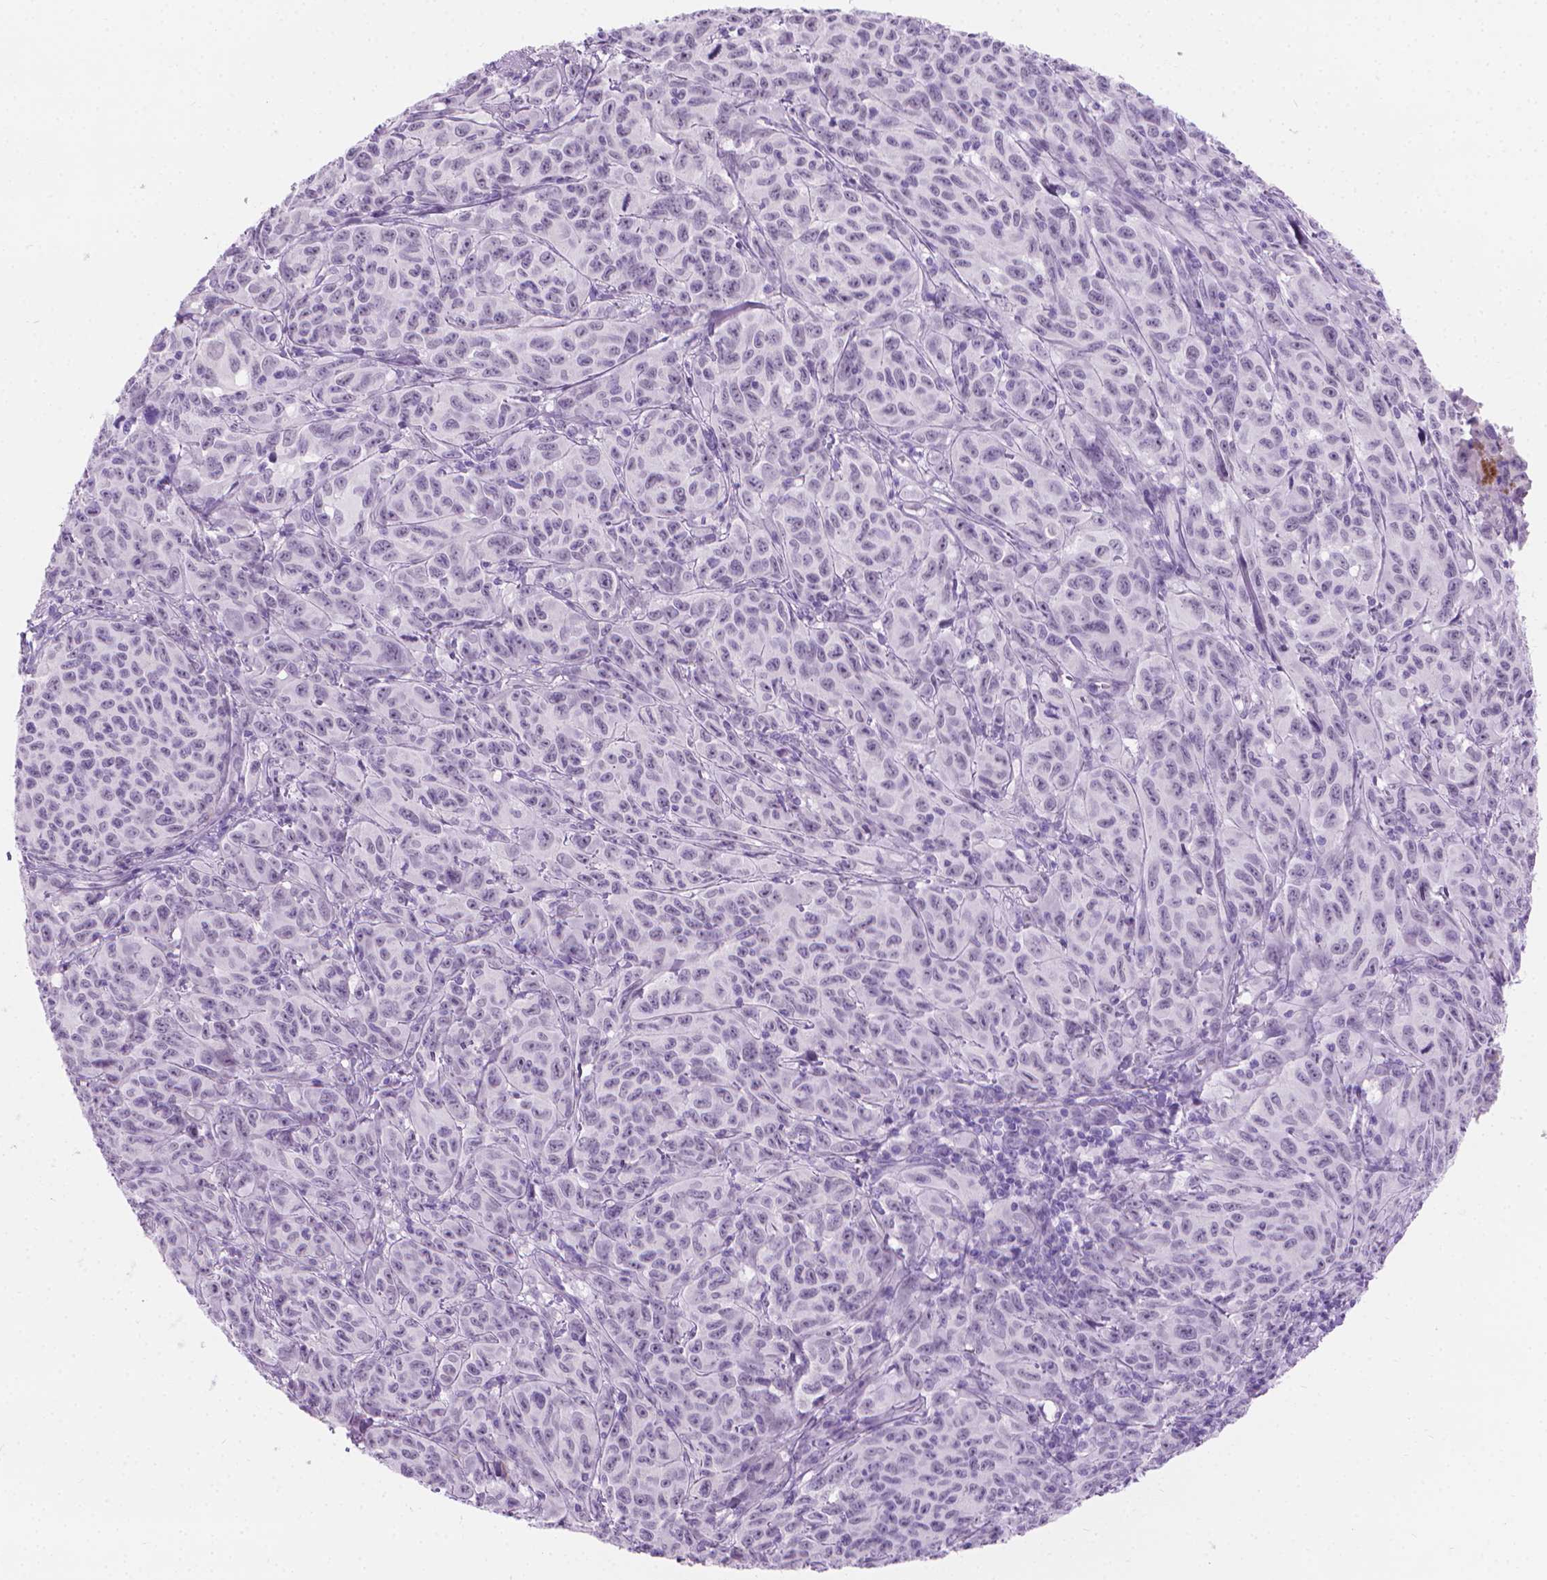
{"staining": {"intensity": "negative", "quantity": "none", "location": "none"}, "tissue": "melanoma", "cell_type": "Tumor cells", "image_type": "cancer", "snomed": [{"axis": "morphology", "description": "Malignant melanoma, NOS"}, {"axis": "topography", "description": "Vulva, labia, clitoris and Bartholin´s gland, NO"}], "caption": "A photomicrograph of melanoma stained for a protein exhibits no brown staining in tumor cells.", "gene": "CFAP52", "patient": {"sex": "female", "age": 75}}